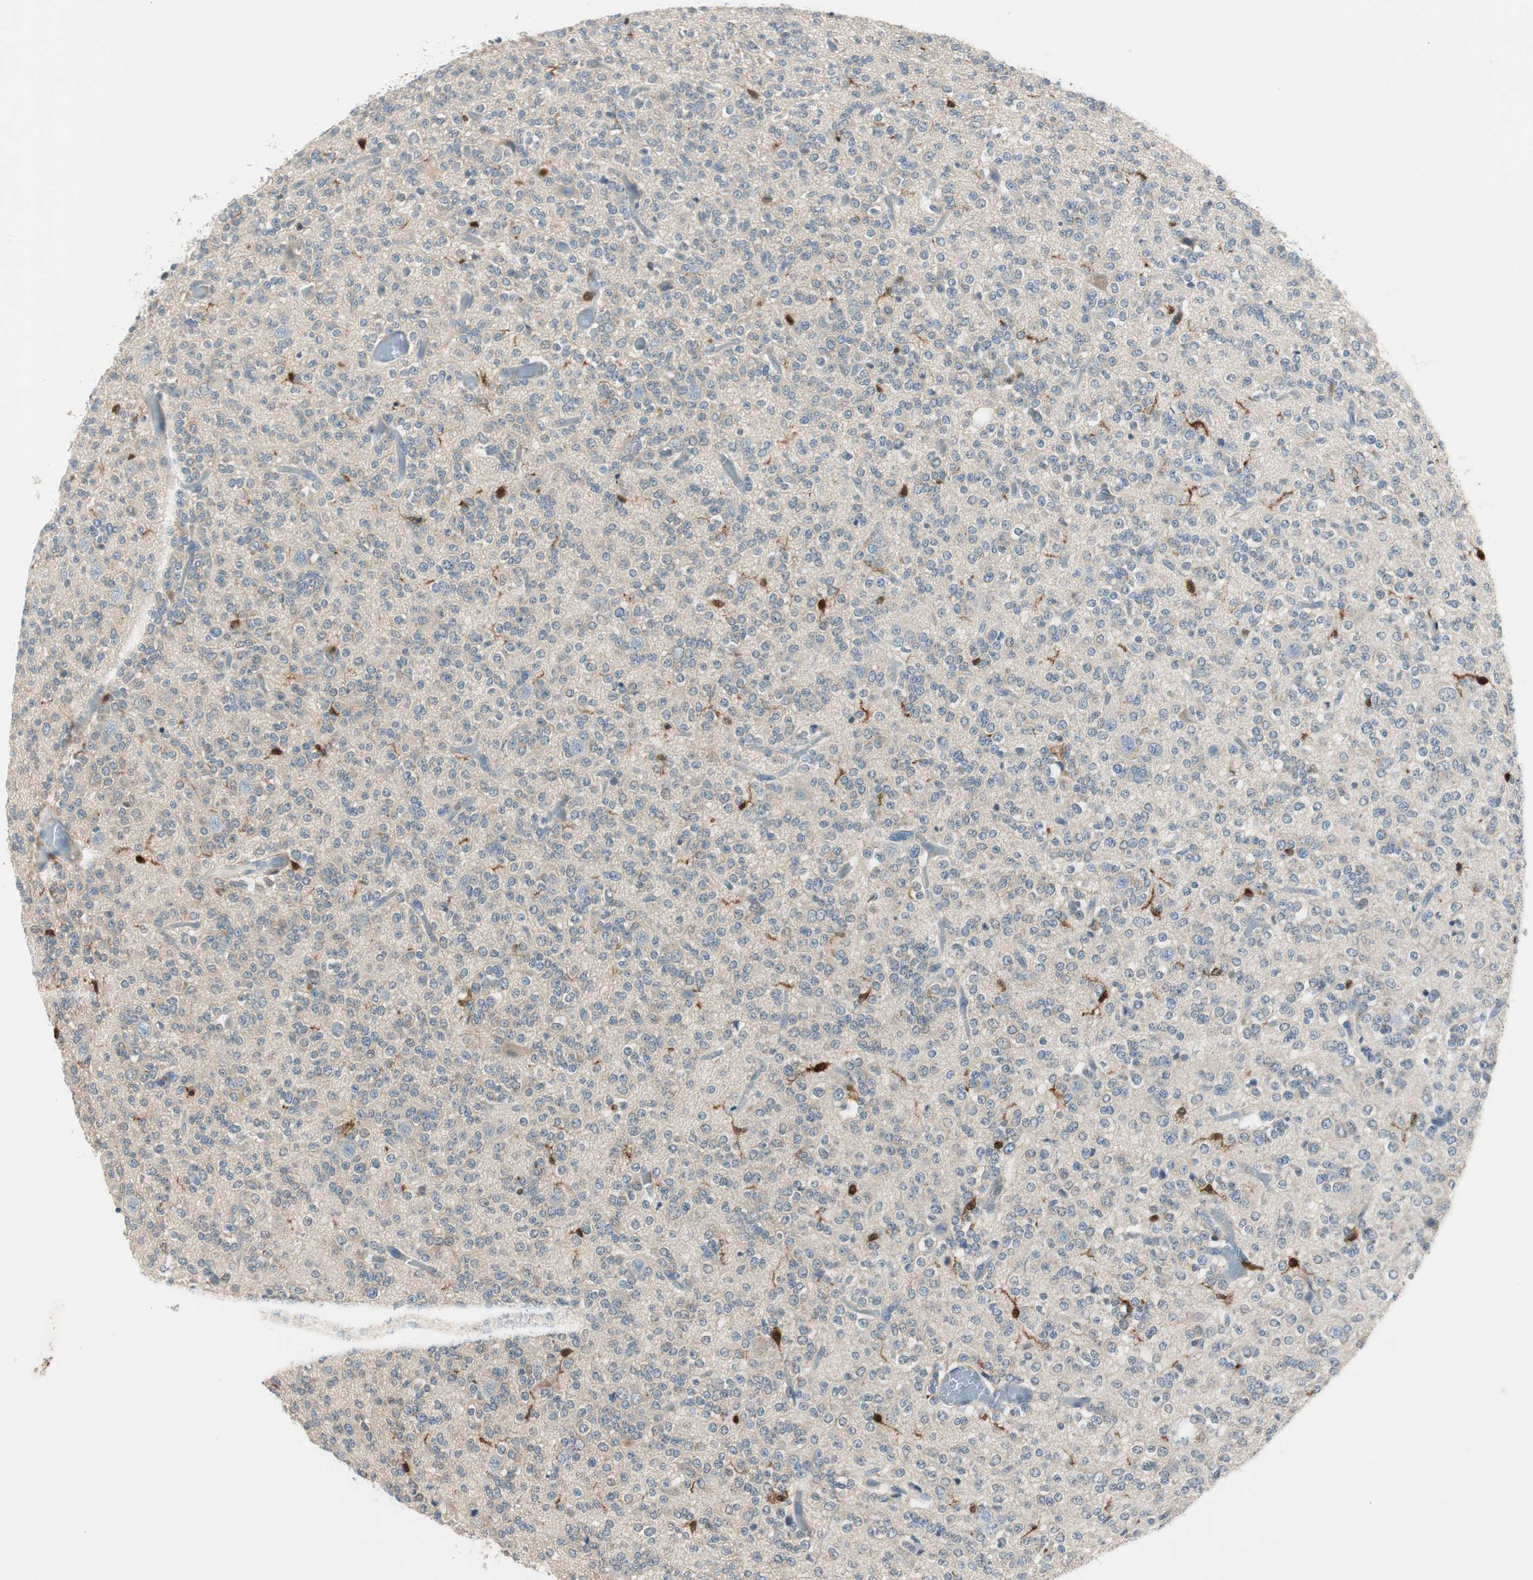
{"staining": {"intensity": "weak", "quantity": "<25%", "location": "cytoplasmic/membranous"}, "tissue": "glioma", "cell_type": "Tumor cells", "image_type": "cancer", "snomed": [{"axis": "morphology", "description": "Glioma, malignant, Low grade"}, {"axis": "topography", "description": "Brain"}], "caption": "Immunohistochemistry (IHC) image of low-grade glioma (malignant) stained for a protein (brown), which exhibits no positivity in tumor cells.", "gene": "COTL1", "patient": {"sex": "male", "age": 38}}